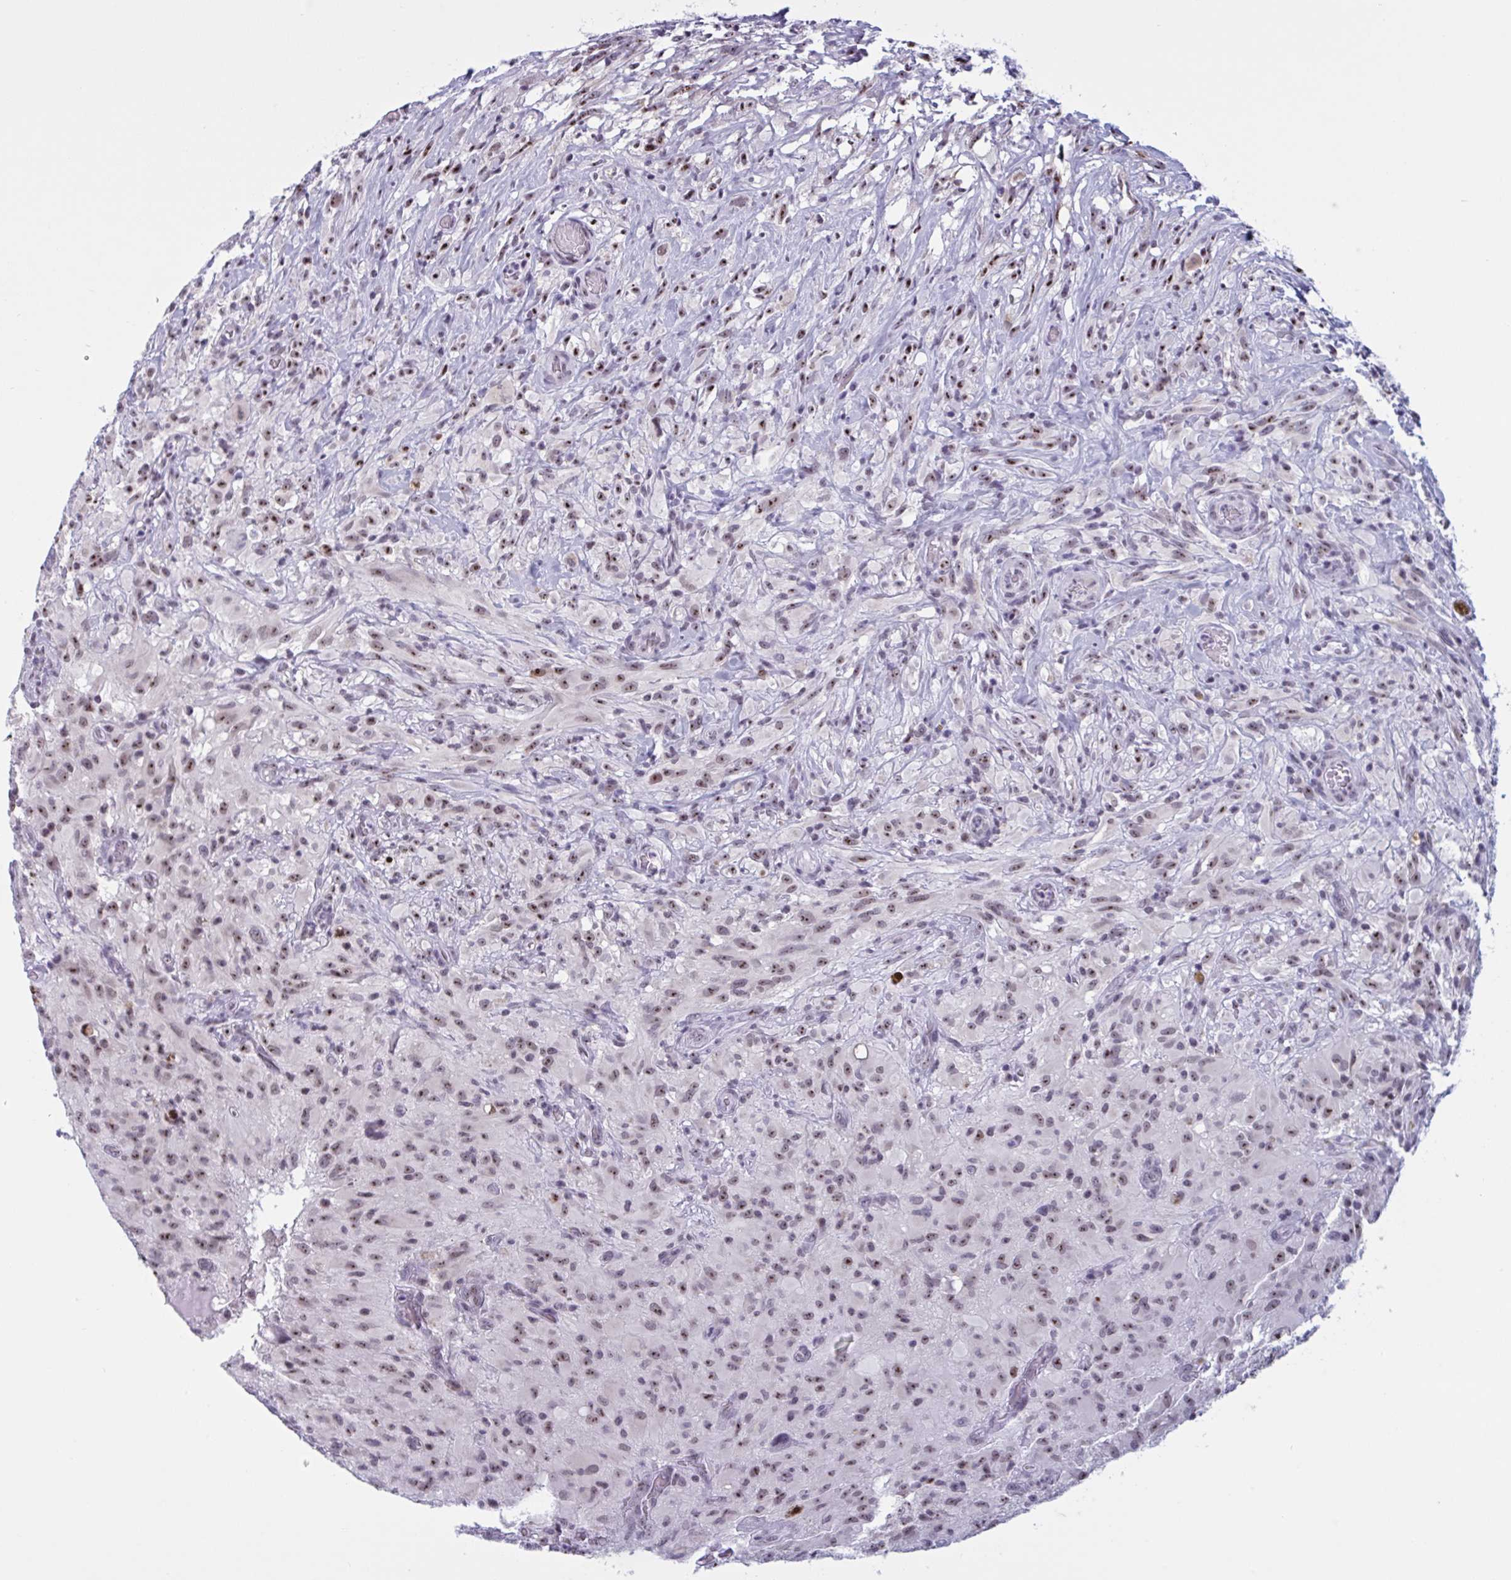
{"staining": {"intensity": "moderate", "quantity": ">75%", "location": "nuclear"}, "tissue": "glioma", "cell_type": "Tumor cells", "image_type": "cancer", "snomed": [{"axis": "morphology", "description": "Glioma, malignant, High grade"}, {"axis": "topography", "description": "Brain"}], "caption": "Glioma stained with a protein marker displays moderate staining in tumor cells.", "gene": "TGM6", "patient": {"sex": "male", "age": 71}}